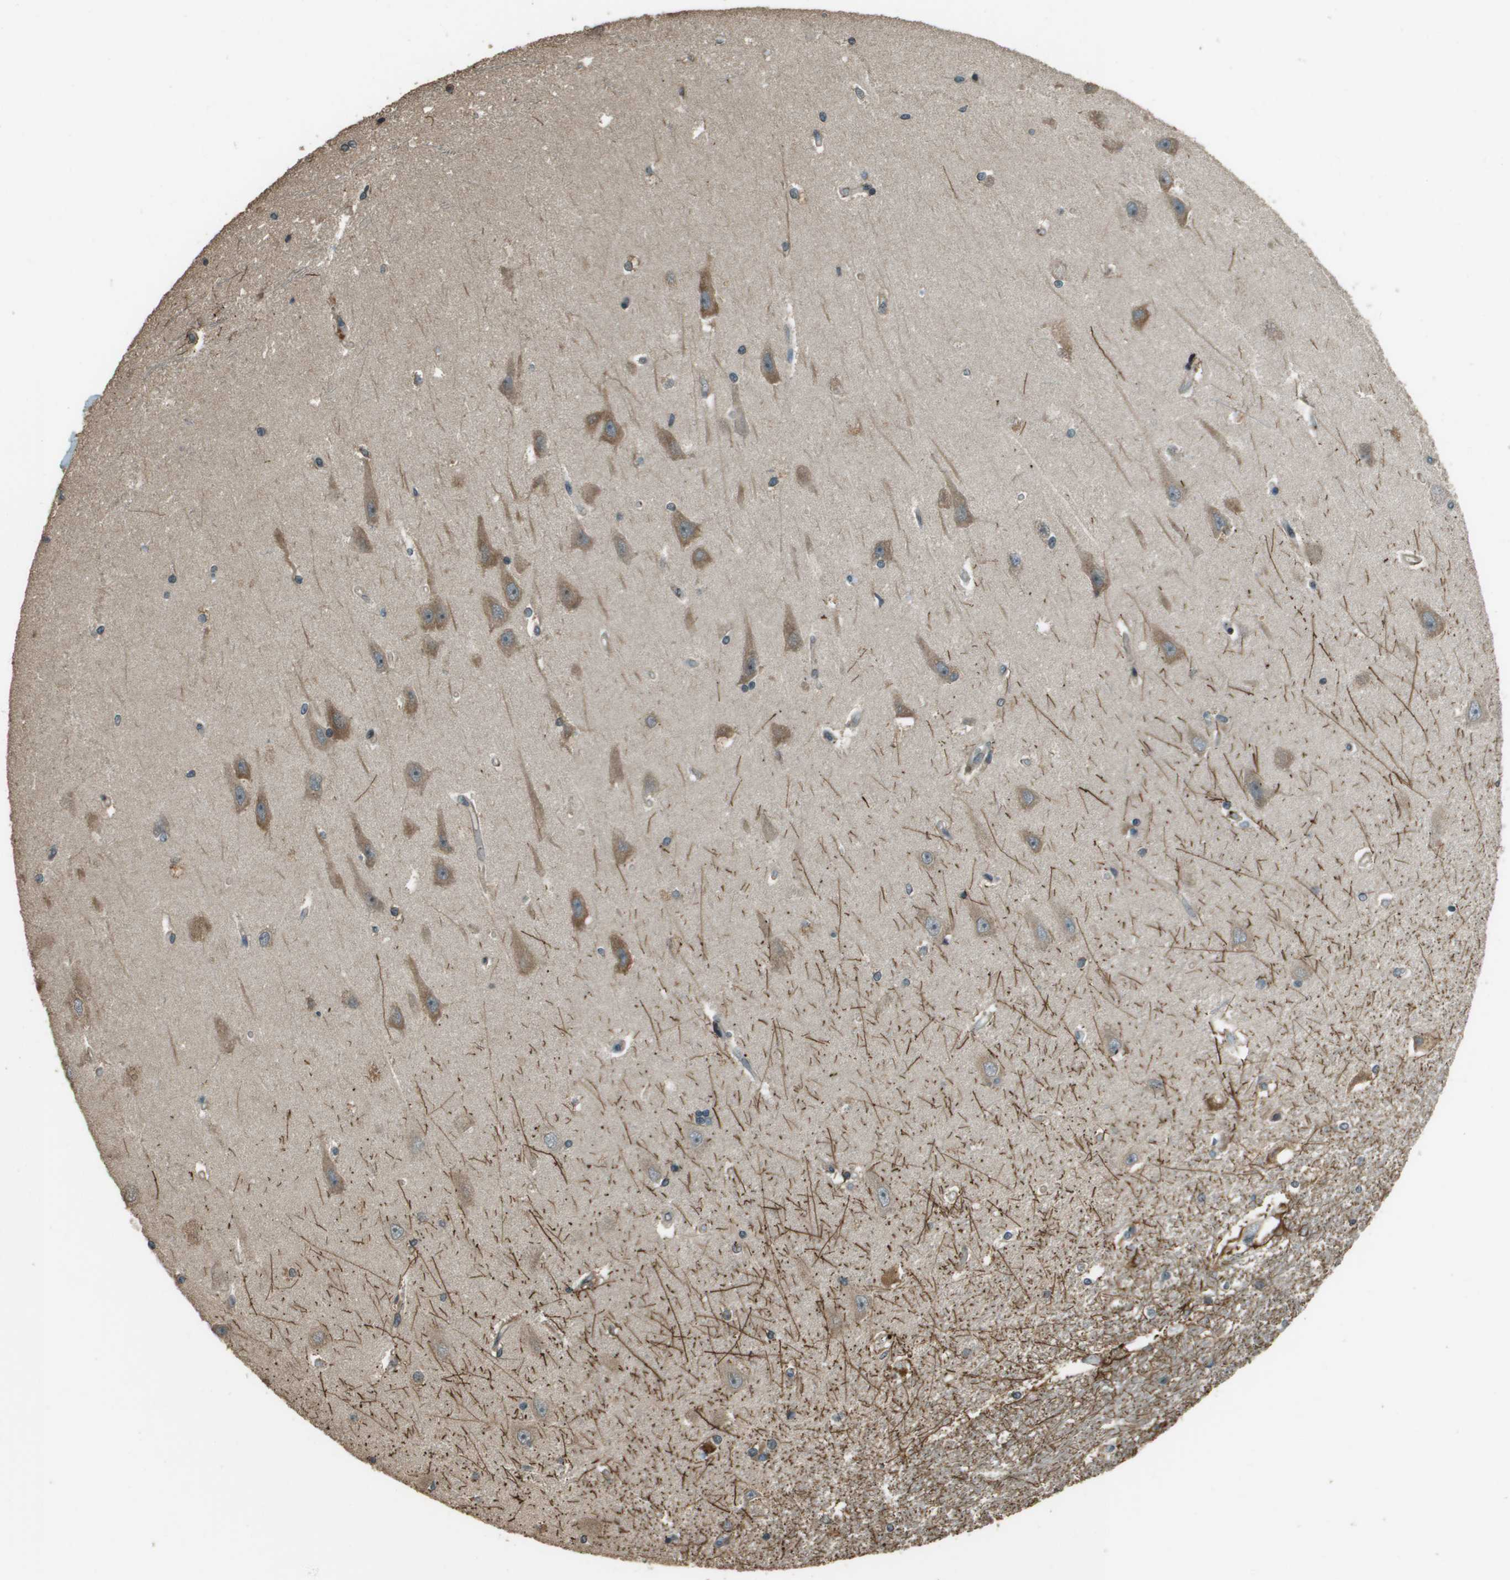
{"staining": {"intensity": "moderate", "quantity": "<25%", "location": "cytoplasmic/membranous"}, "tissue": "hippocampus", "cell_type": "Glial cells", "image_type": "normal", "snomed": [{"axis": "morphology", "description": "Normal tissue, NOS"}, {"axis": "topography", "description": "Hippocampus"}], "caption": "Immunohistochemical staining of benign human hippocampus shows <25% levels of moderate cytoplasmic/membranous protein staining in approximately <25% of glial cells.", "gene": "SDC3", "patient": {"sex": "male", "age": 45}}